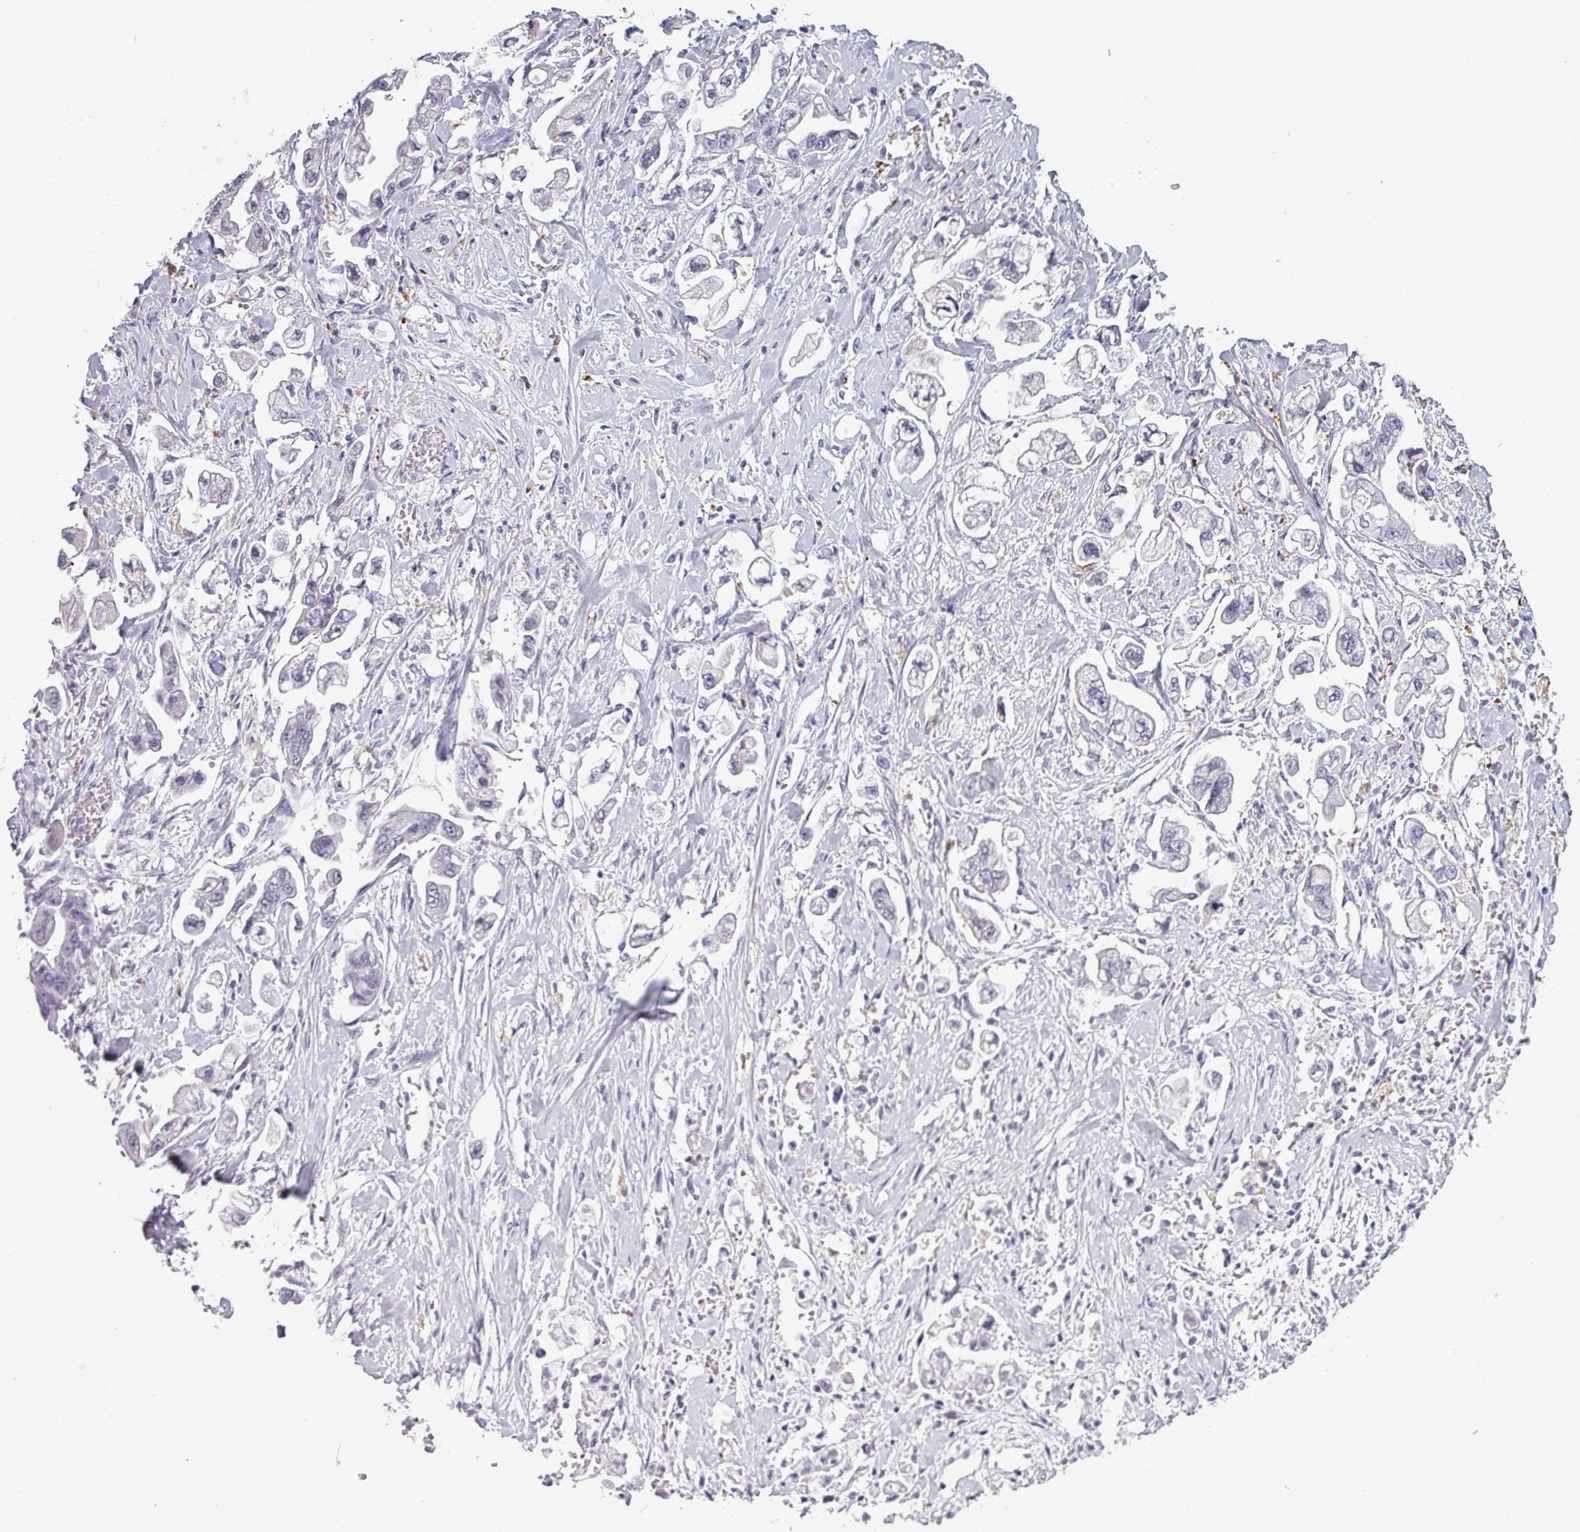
{"staining": {"intensity": "negative", "quantity": "none", "location": "none"}, "tissue": "stomach cancer", "cell_type": "Tumor cells", "image_type": "cancer", "snomed": [{"axis": "morphology", "description": "Adenocarcinoma, NOS"}, {"axis": "topography", "description": "Stomach"}], "caption": "A high-resolution micrograph shows immunohistochemistry staining of stomach cancer (adenocarcinoma), which shows no significant staining in tumor cells. Nuclei are stained in blue.", "gene": "SLC26A9", "patient": {"sex": "male", "age": 62}}